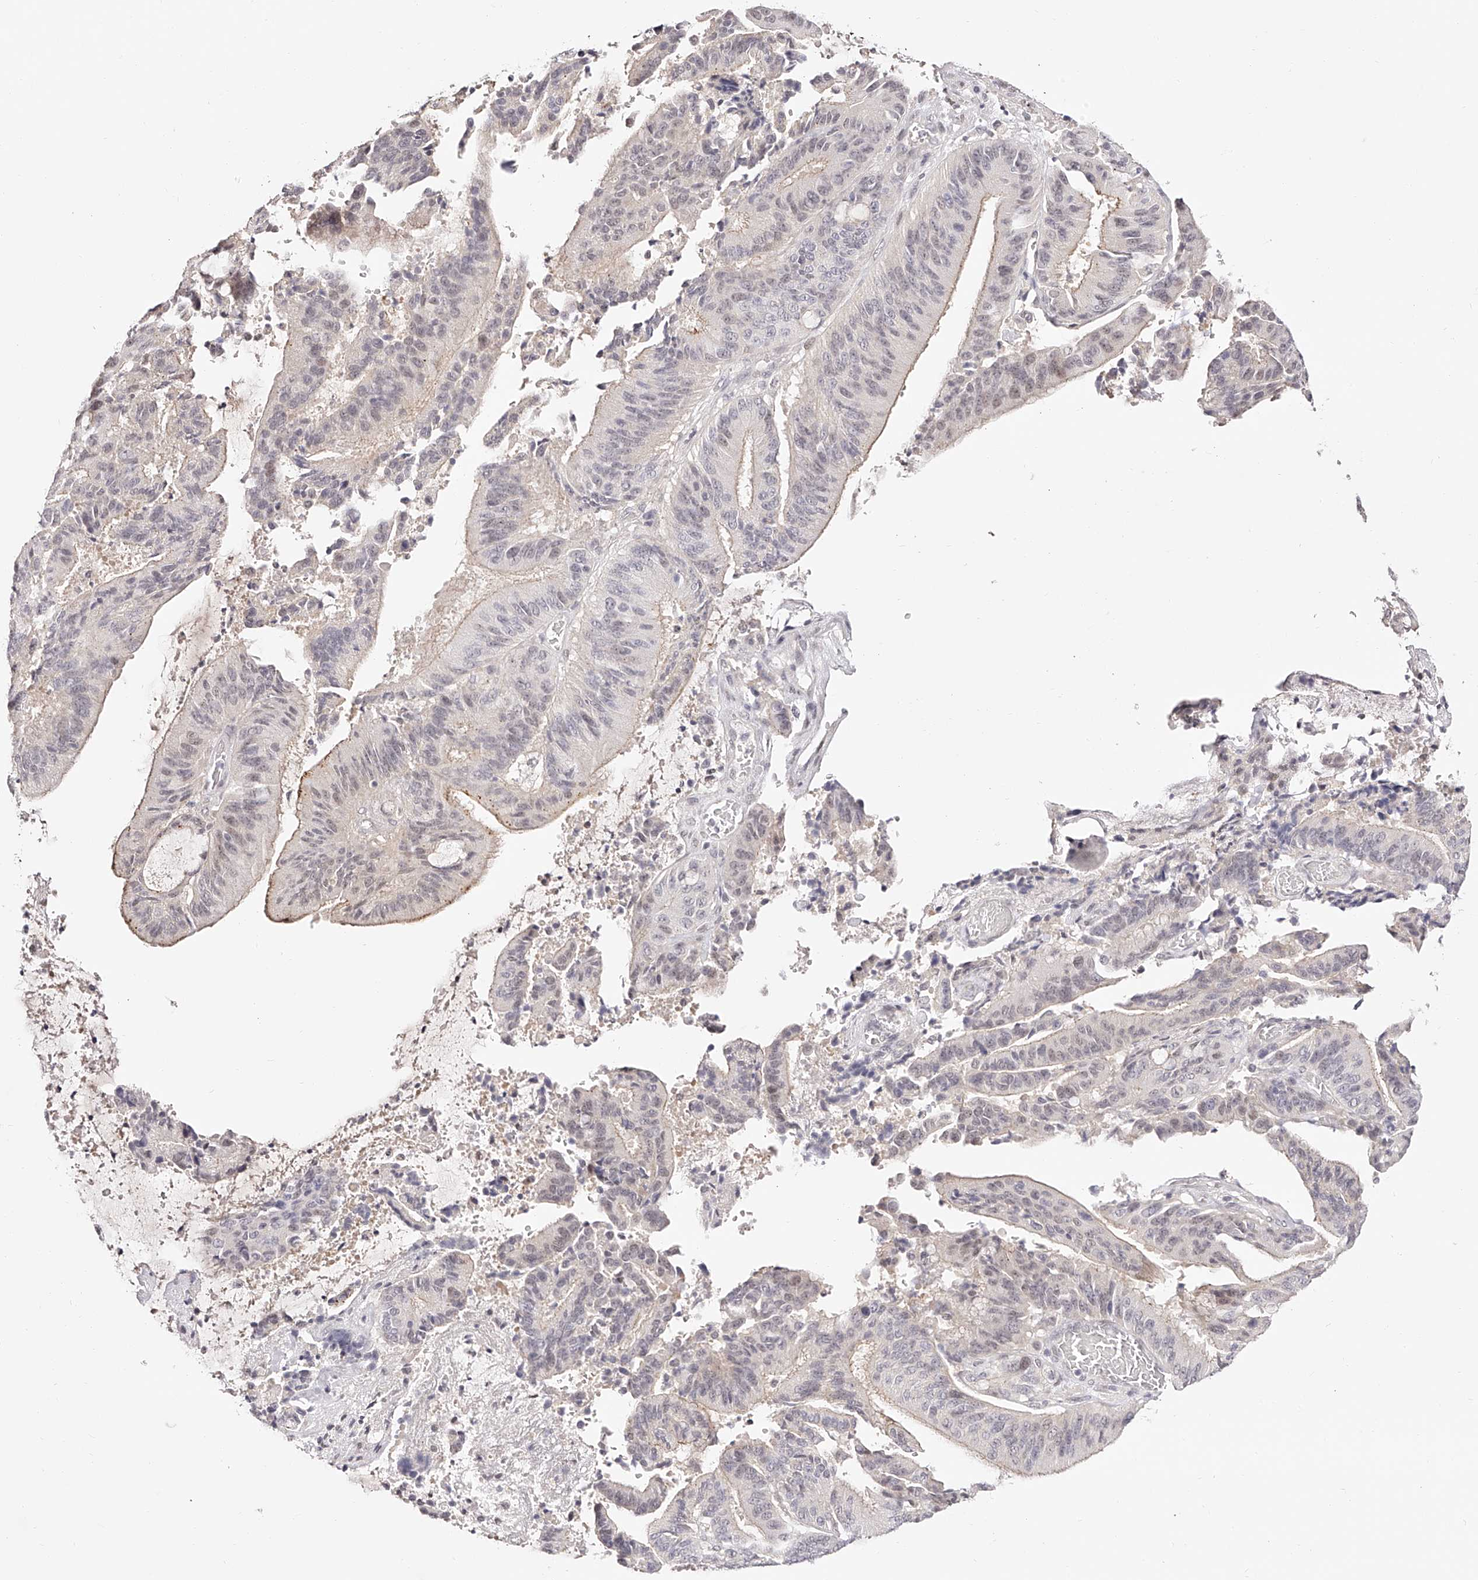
{"staining": {"intensity": "weak", "quantity": "<25%", "location": "cytoplasmic/membranous"}, "tissue": "liver cancer", "cell_type": "Tumor cells", "image_type": "cancer", "snomed": [{"axis": "morphology", "description": "Normal tissue, NOS"}, {"axis": "morphology", "description": "Cholangiocarcinoma"}, {"axis": "topography", "description": "Liver"}, {"axis": "topography", "description": "Peripheral nerve tissue"}], "caption": "The photomicrograph reveals no significant expression in tumor cells of liver cholangiocarcinoma. (Stains: DAB immunohistochemistry with hematoxylin counter stain, Microscopy: brightfield microscopy at high magnification).", "gene": "USF3", "patient": {"sex": "female", "age": 73}}